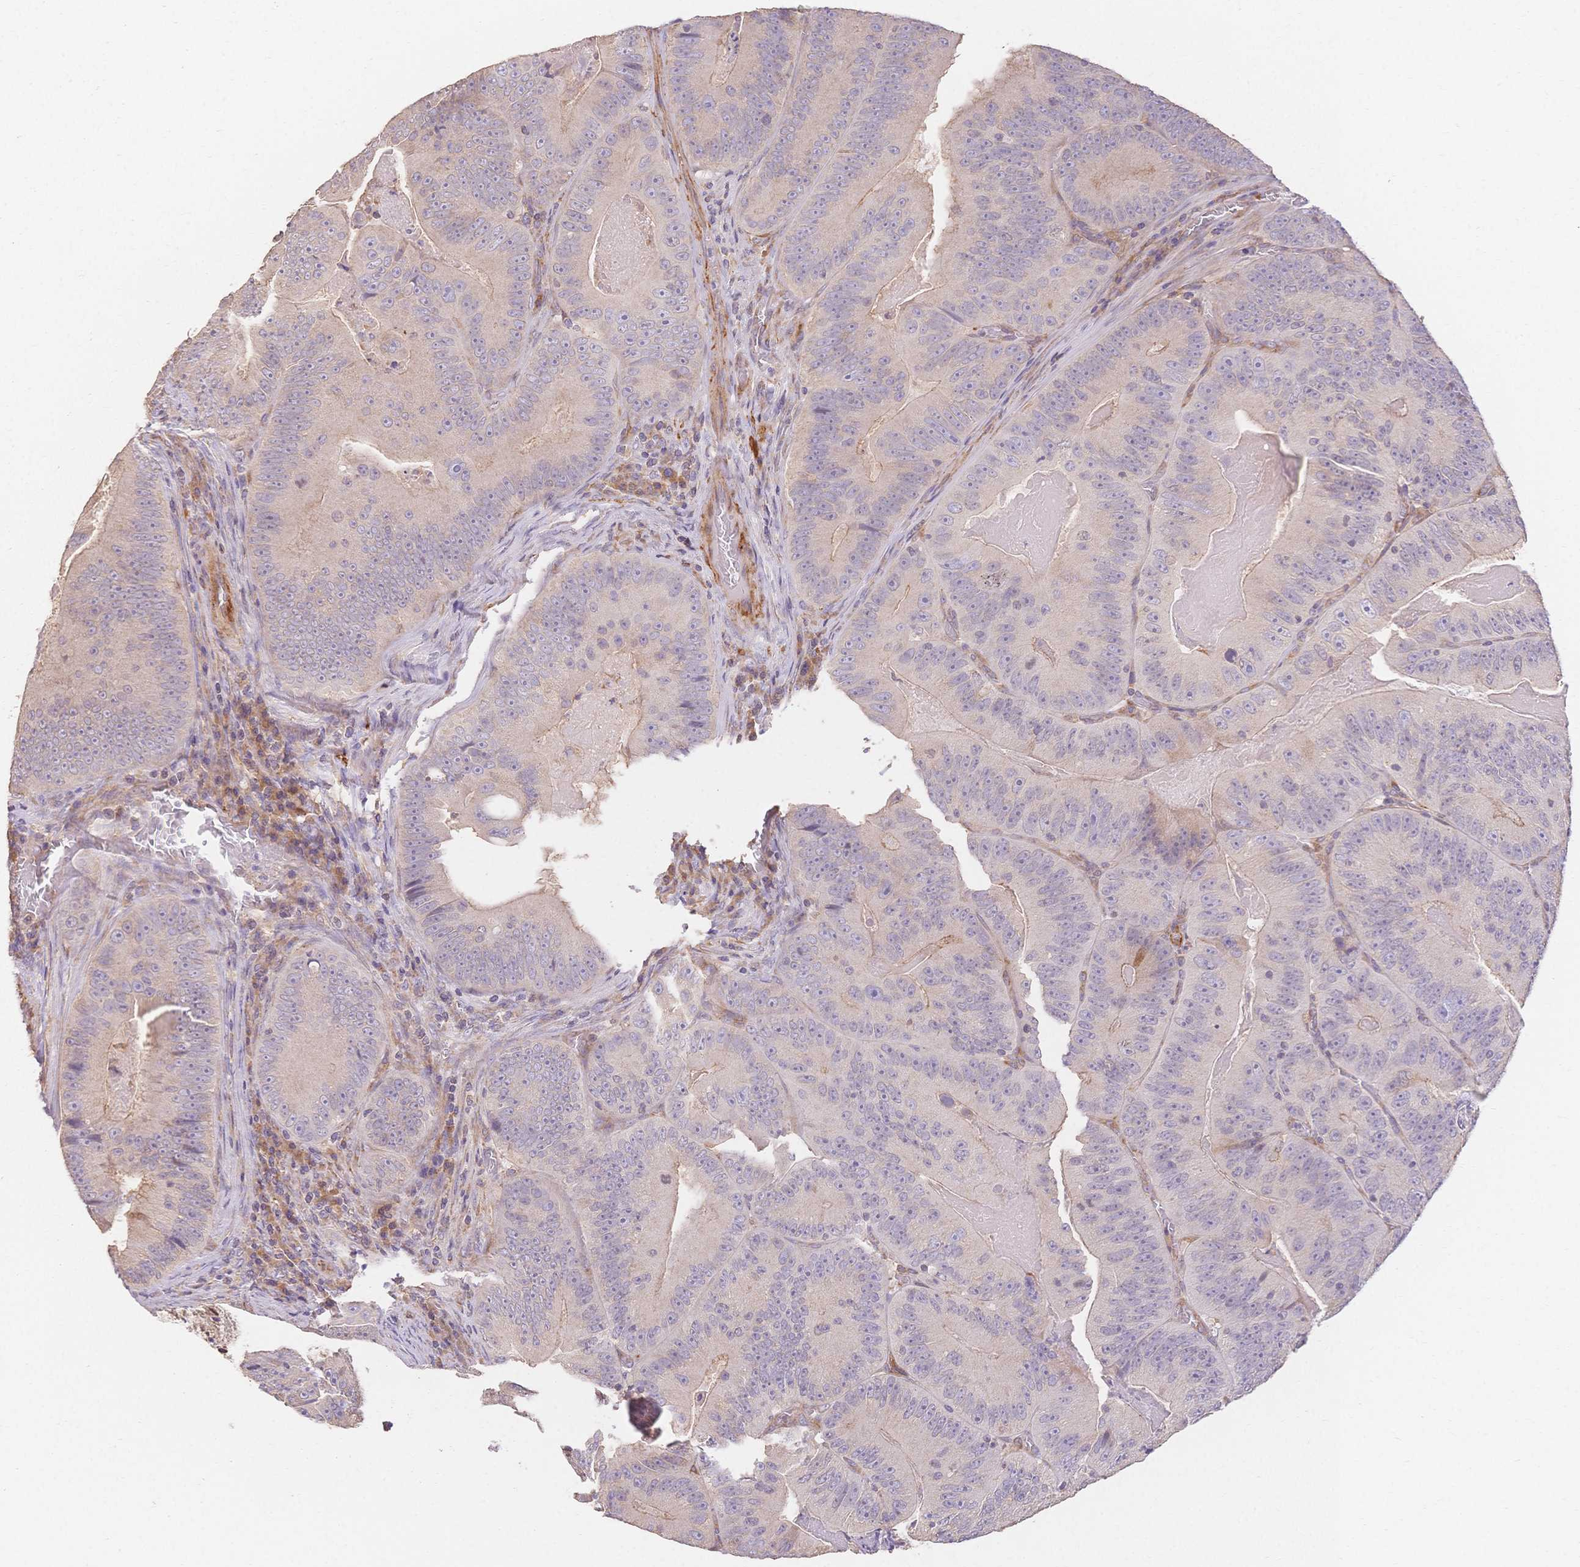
{"staining": {"intensity": "negative", "quantity": "none", "location": "none"}, "tissue": "colorectal cancer", "cell_type": "Tumor cells", "image_type": "cancer", "snomed": [{"axis": "morphology", "description": "Adenocarcinoma, NOS"}, {"axis": "topography", "description": "Colon"}], "caption": "Immunohistochemical staining of human colorectal adenocarcinoma shows no significant positivity in tumor cells.", "gene": "HS3ST5", "patient": {"sex": "female", "age": 86}}